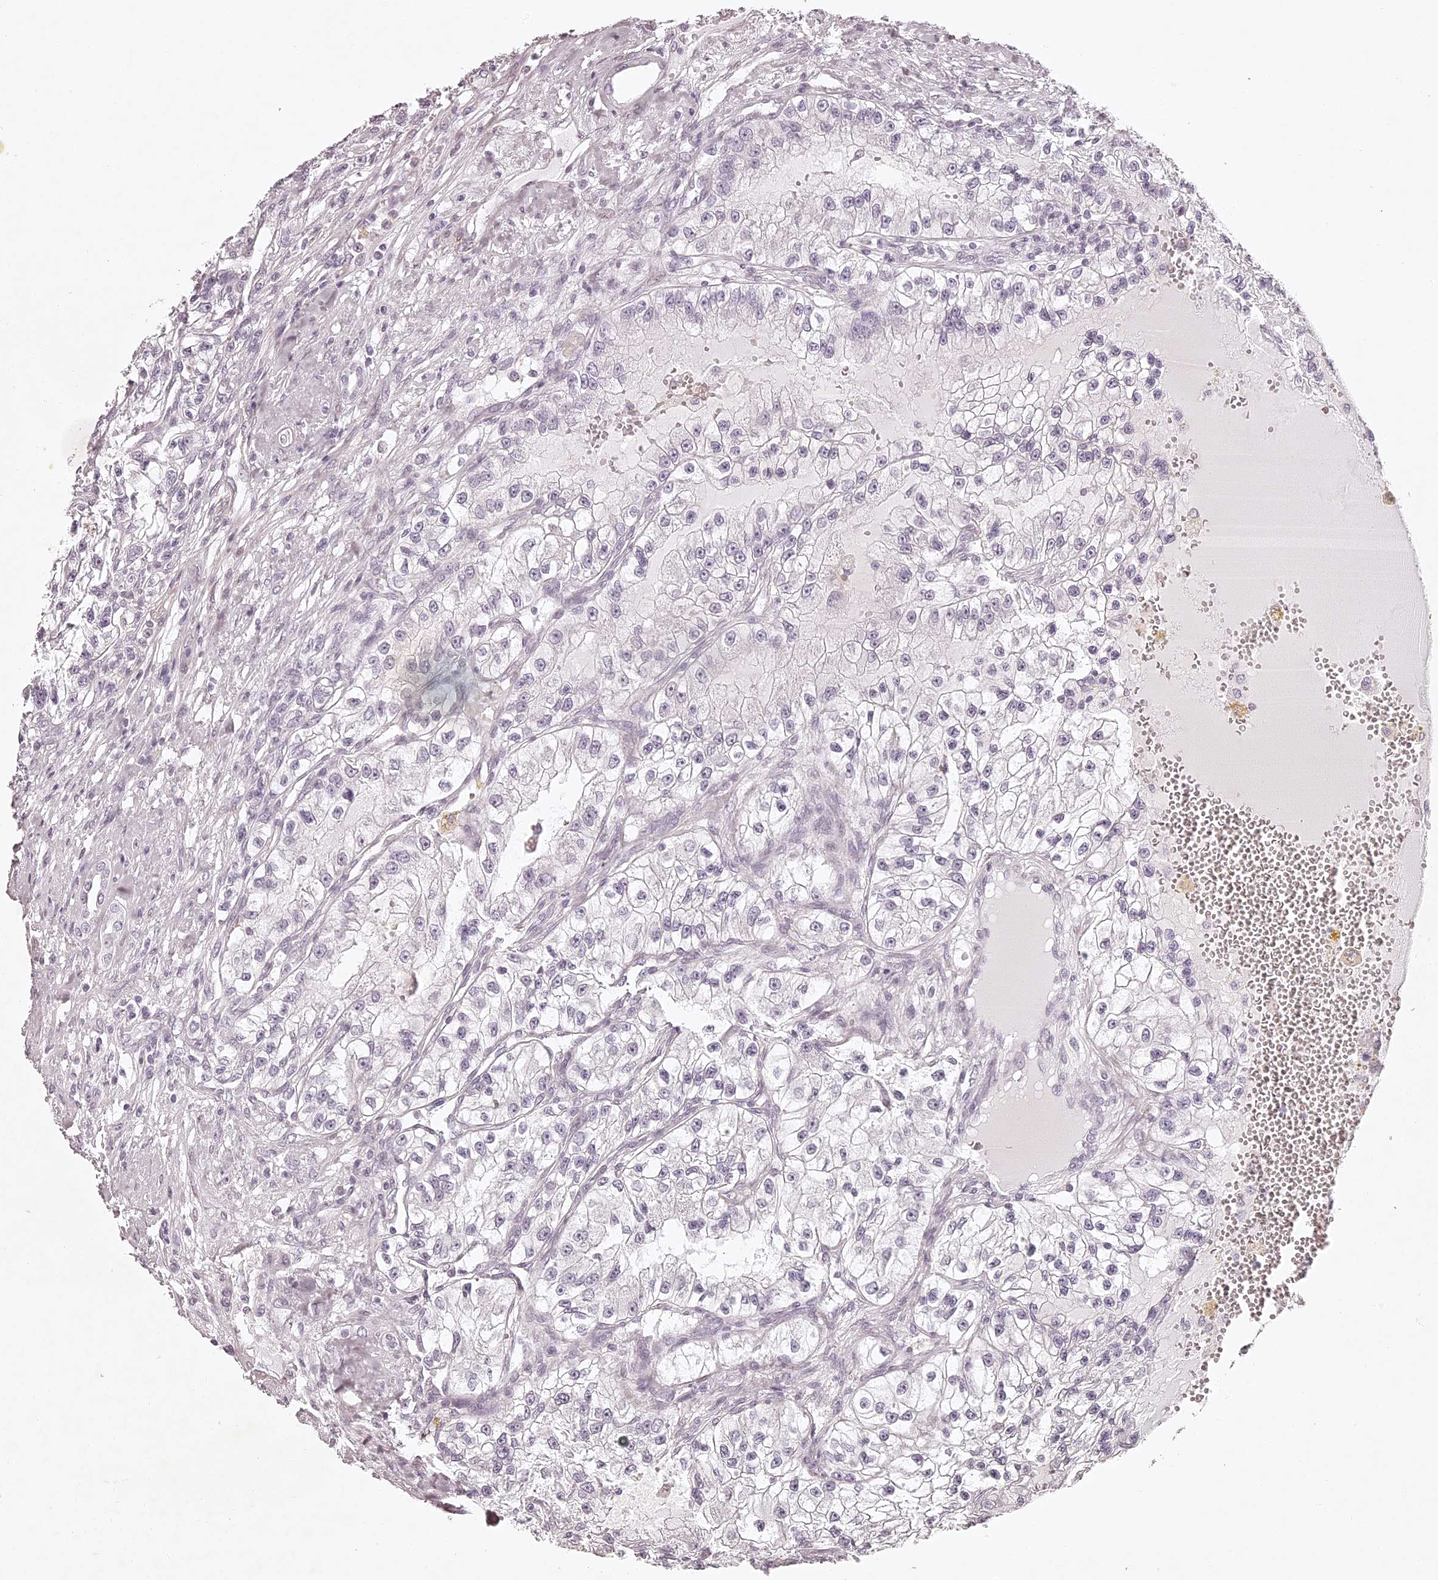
{"staining": {"intensity": "negative", "quantity": "none", "location": "none"}, "tissue": "renal cancer", "cell_type": "Tumor cells", "image_type": "cancer", "snomed": [{"axis": "morphology", "description": "Adenocarcinoma, NOS"}, {"axis": "topography", "description": "Kidney"}], "caption": "The image shows no significant positivity in tumor cells of renal adenocarcinoma.", "gene": "ELAPOR1", "patient": {"sex": "female", "age": 57}}